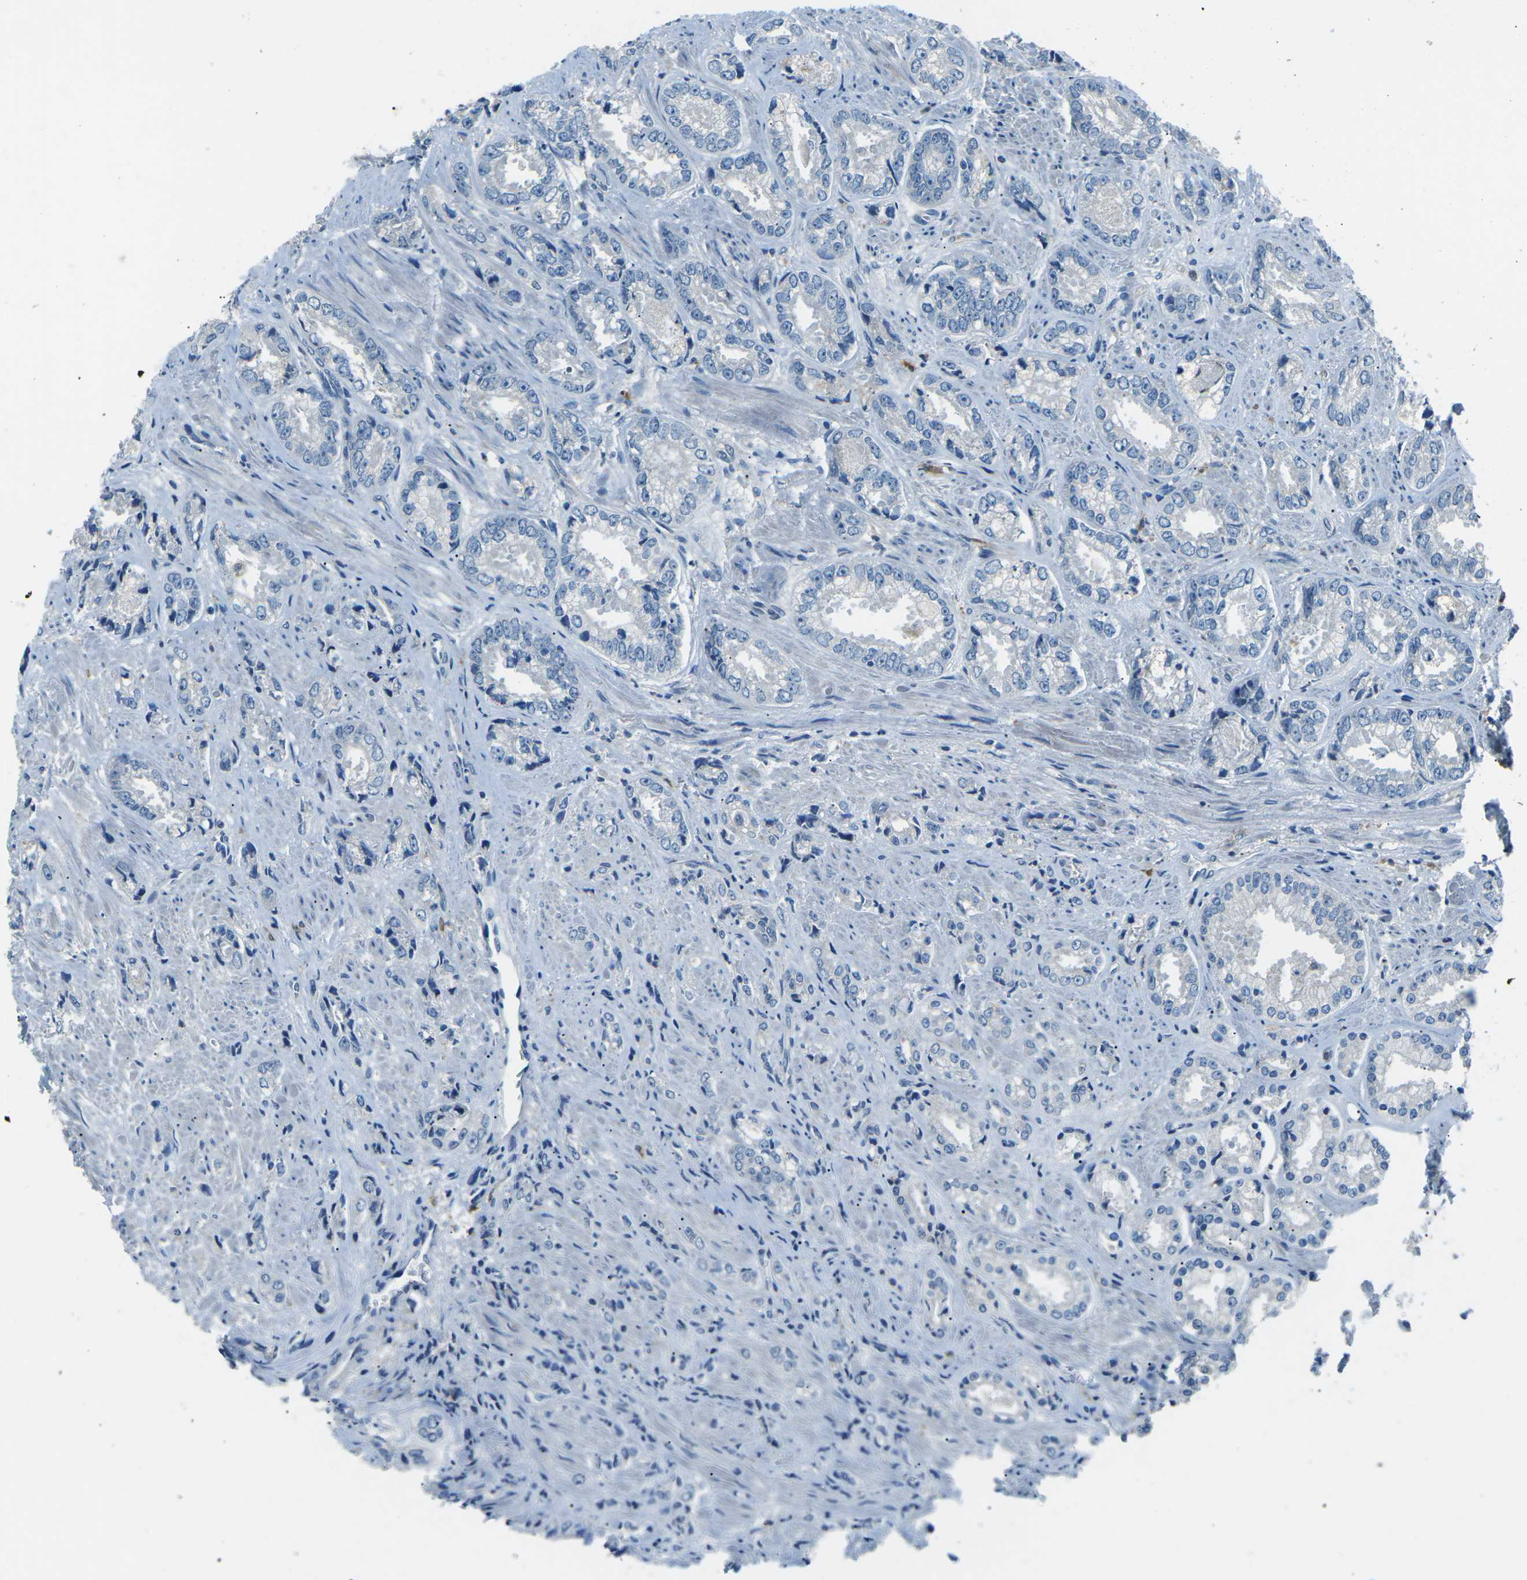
{"staining": {"intensity": "negative", "quantity": "none", "location": "none"}, "tissue": "prostate cancer", "cell_type": "Tumor cells", "image_type": "cancer", "snomed": [{"axis": "morphology", "description": "Adenocarcinoma, High grade"}, {"axis": "topography", "description": "Prostate"}], "caption": "Tumor cells are negative for brown protein staining in prostate cancer (adenocarcinoma (high-grade)).", "gene": "CD1D", "patient": {"sex": "male", "age": 61}}